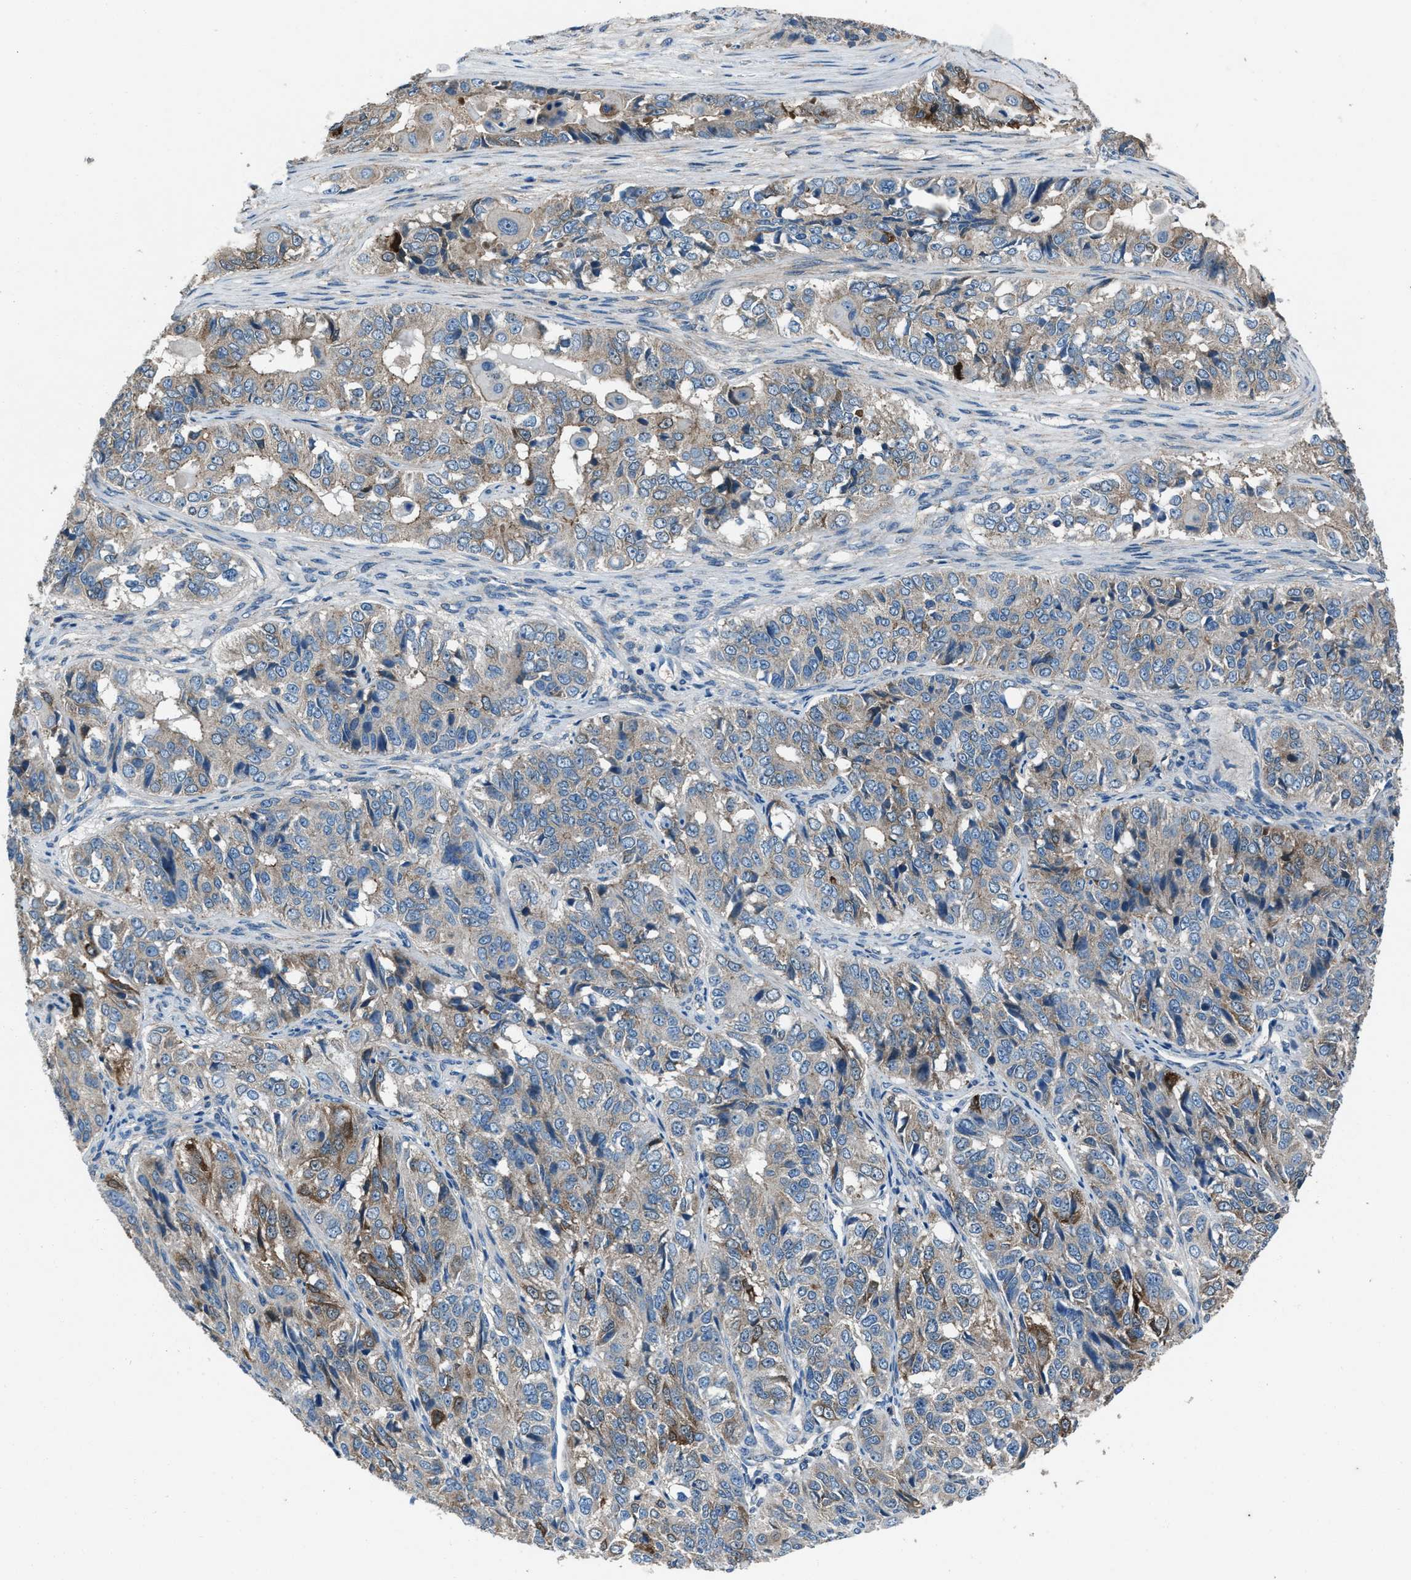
{"staining": {"intensity": "moderate", "quantity": "<25%", "location": "cytoplasmic/membranous"}, "tissue": "ovarian cancer", "cell_type": "Tumor cells", "image_type": "cancer", "snomed": [{"axis": "morphology", "description": "Carcinoma, endometroid"}, {"axis": "topography", "description": "Ovary"}], "caption": "This is a photomicrograph of immunohistochemistry staining of ovarian endometroid carcinoma, which shows moderate expression in the cytoplasmic/membranous of tumor cells.", "gene": "SVIL", "patient": {"sex": "female", "age": 51}}